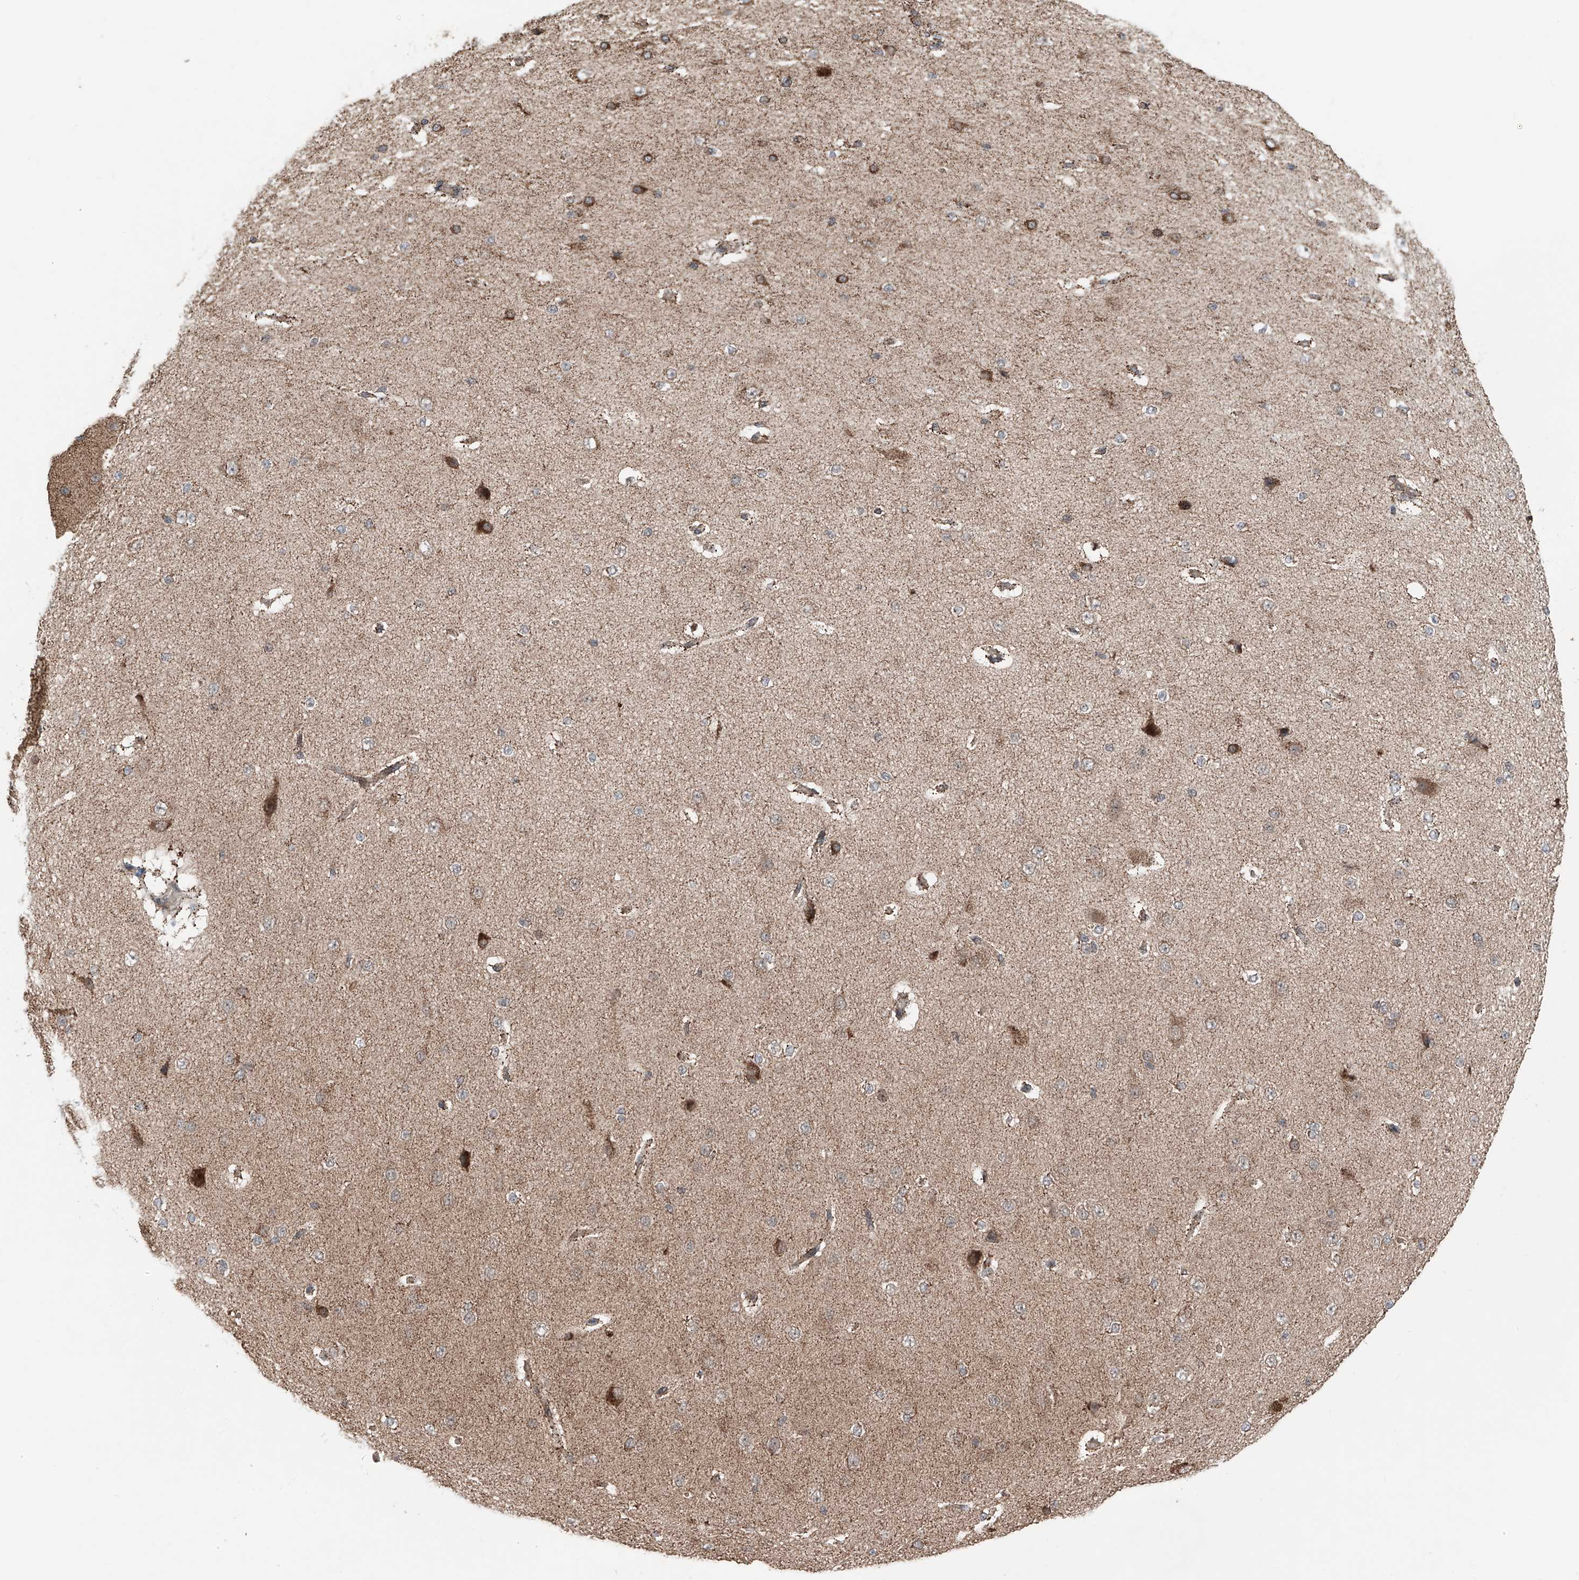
{"staining": {"intensity": "moderate", "quantity": "25%-75%", "location": "cytoplasmic/membranous"}, "tissue": "cerebral cortex", "cell_type": "Endothelial cells", "image_type": "normal", "snomed": [{"axis": "morphology", "description": "Normal tissue, NOS"}, {"axis": "morphology", "description": "Developmental malformation"}, {"axis": "topography", "description": "Cerebral cortex"}], "caption": "An immunohistochemistry histopathology image of benign tissue is shown. Protein staining in brown highlights moderate cytoplasmic/membranous positivity in cerebral cortex within endothelial cells. The staining is performed using DAB (3,3'-diaminobenzidine) brown chromogen to label protein expression. The nuclei are counter-stained blue using hematoxylin.", "gene": "ZSCAN29", "patient": {"sex": "female", "age": 30}}